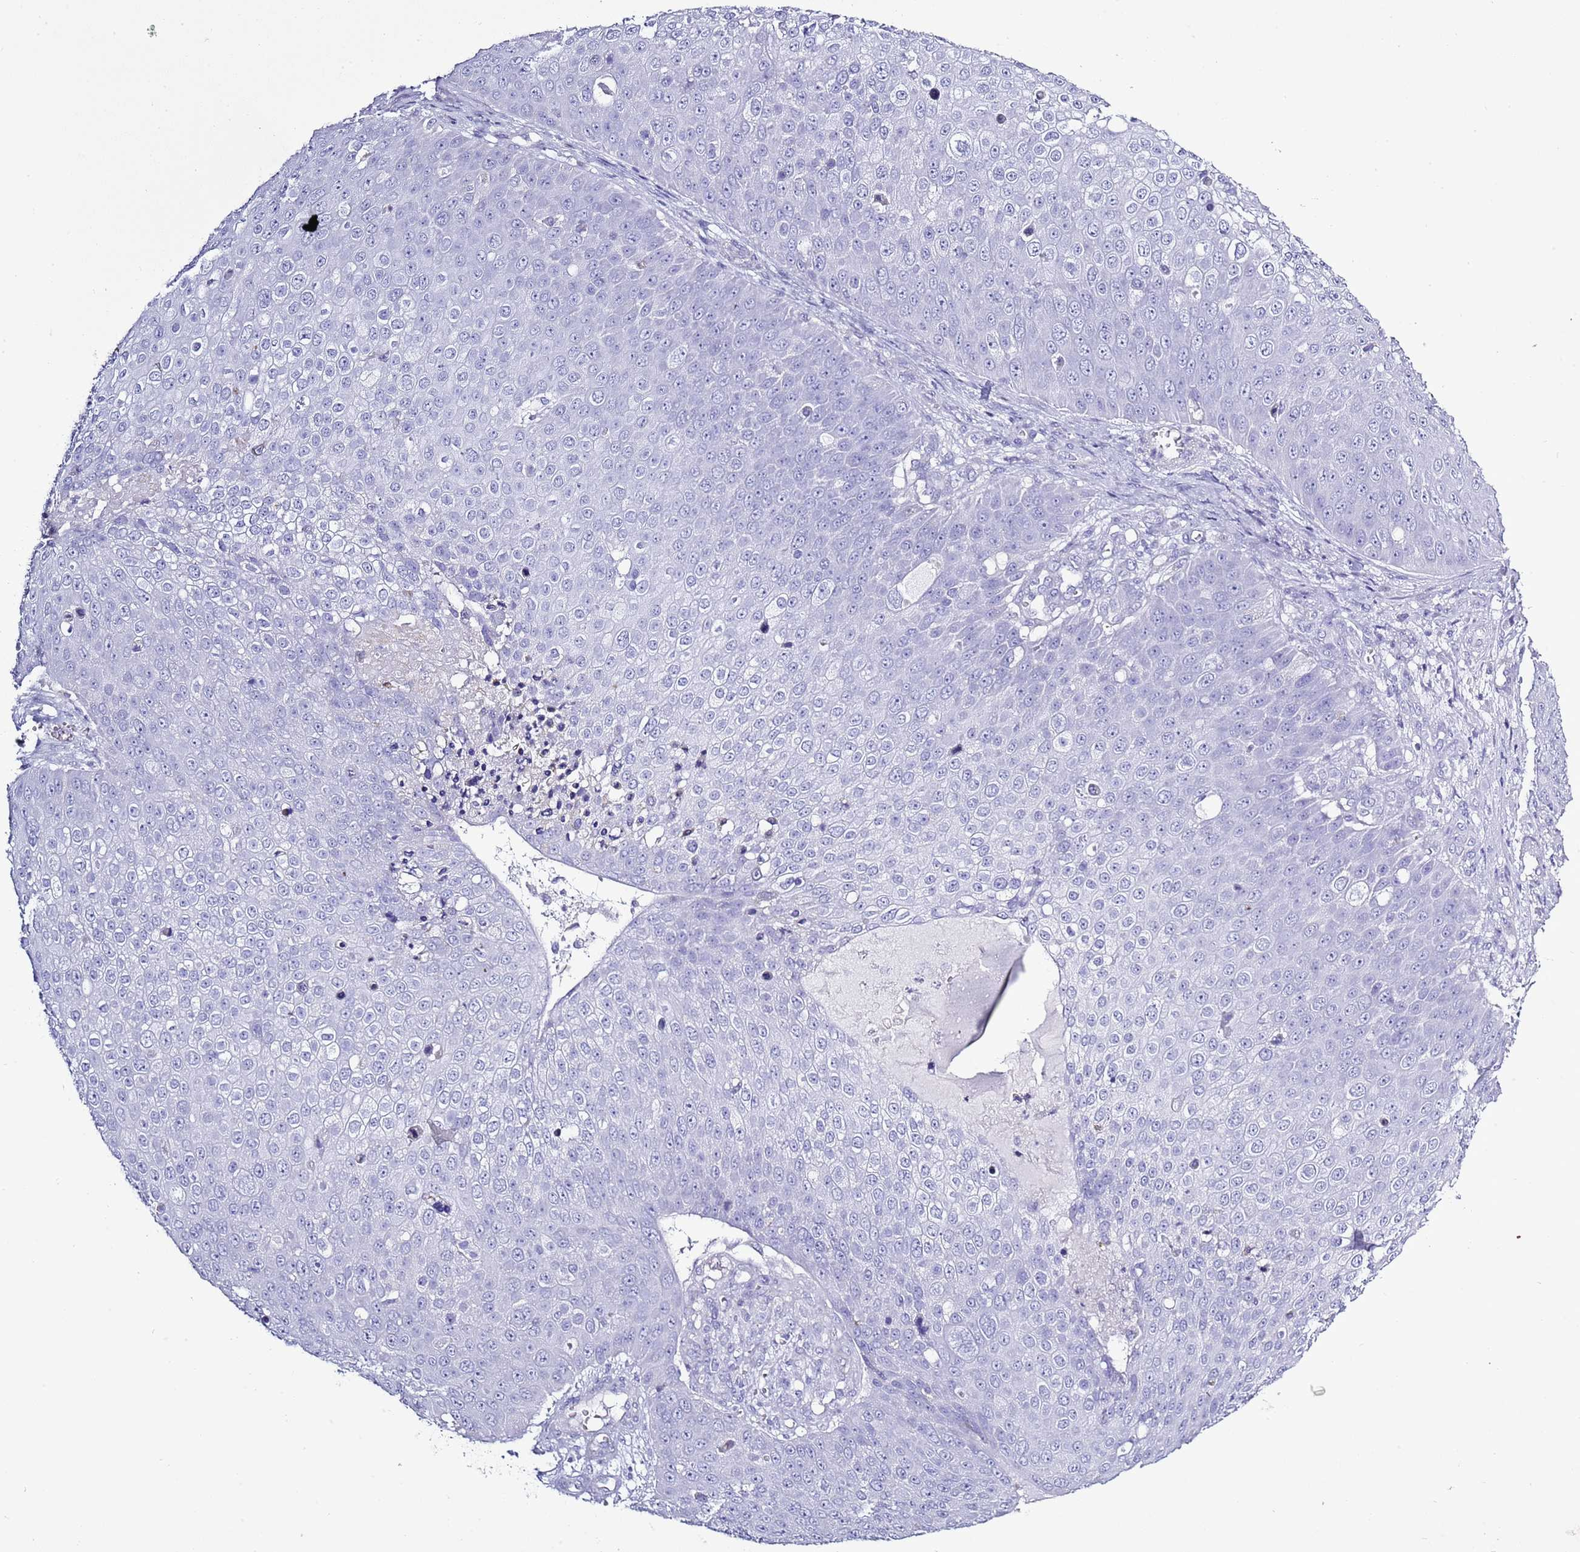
{"staining": {"intensity": "negative", "quantity": "none", "location": "none"}, "tissue": "skin cancer", "cell_type": "Tumor cells", "image_type": "cancer", "snomed": [{"axis": "morphology", "description": "Squamous cell carcinoma, NOS"}, {"axis": "topography", "description": "Skin"}], "caption": "Protein analysis of squamous cell carcinoma (skin) exhibits no significant staining in tumor cells.", "gene": "SLC23A1", "patient": {"sex": "male", "age": 71}}